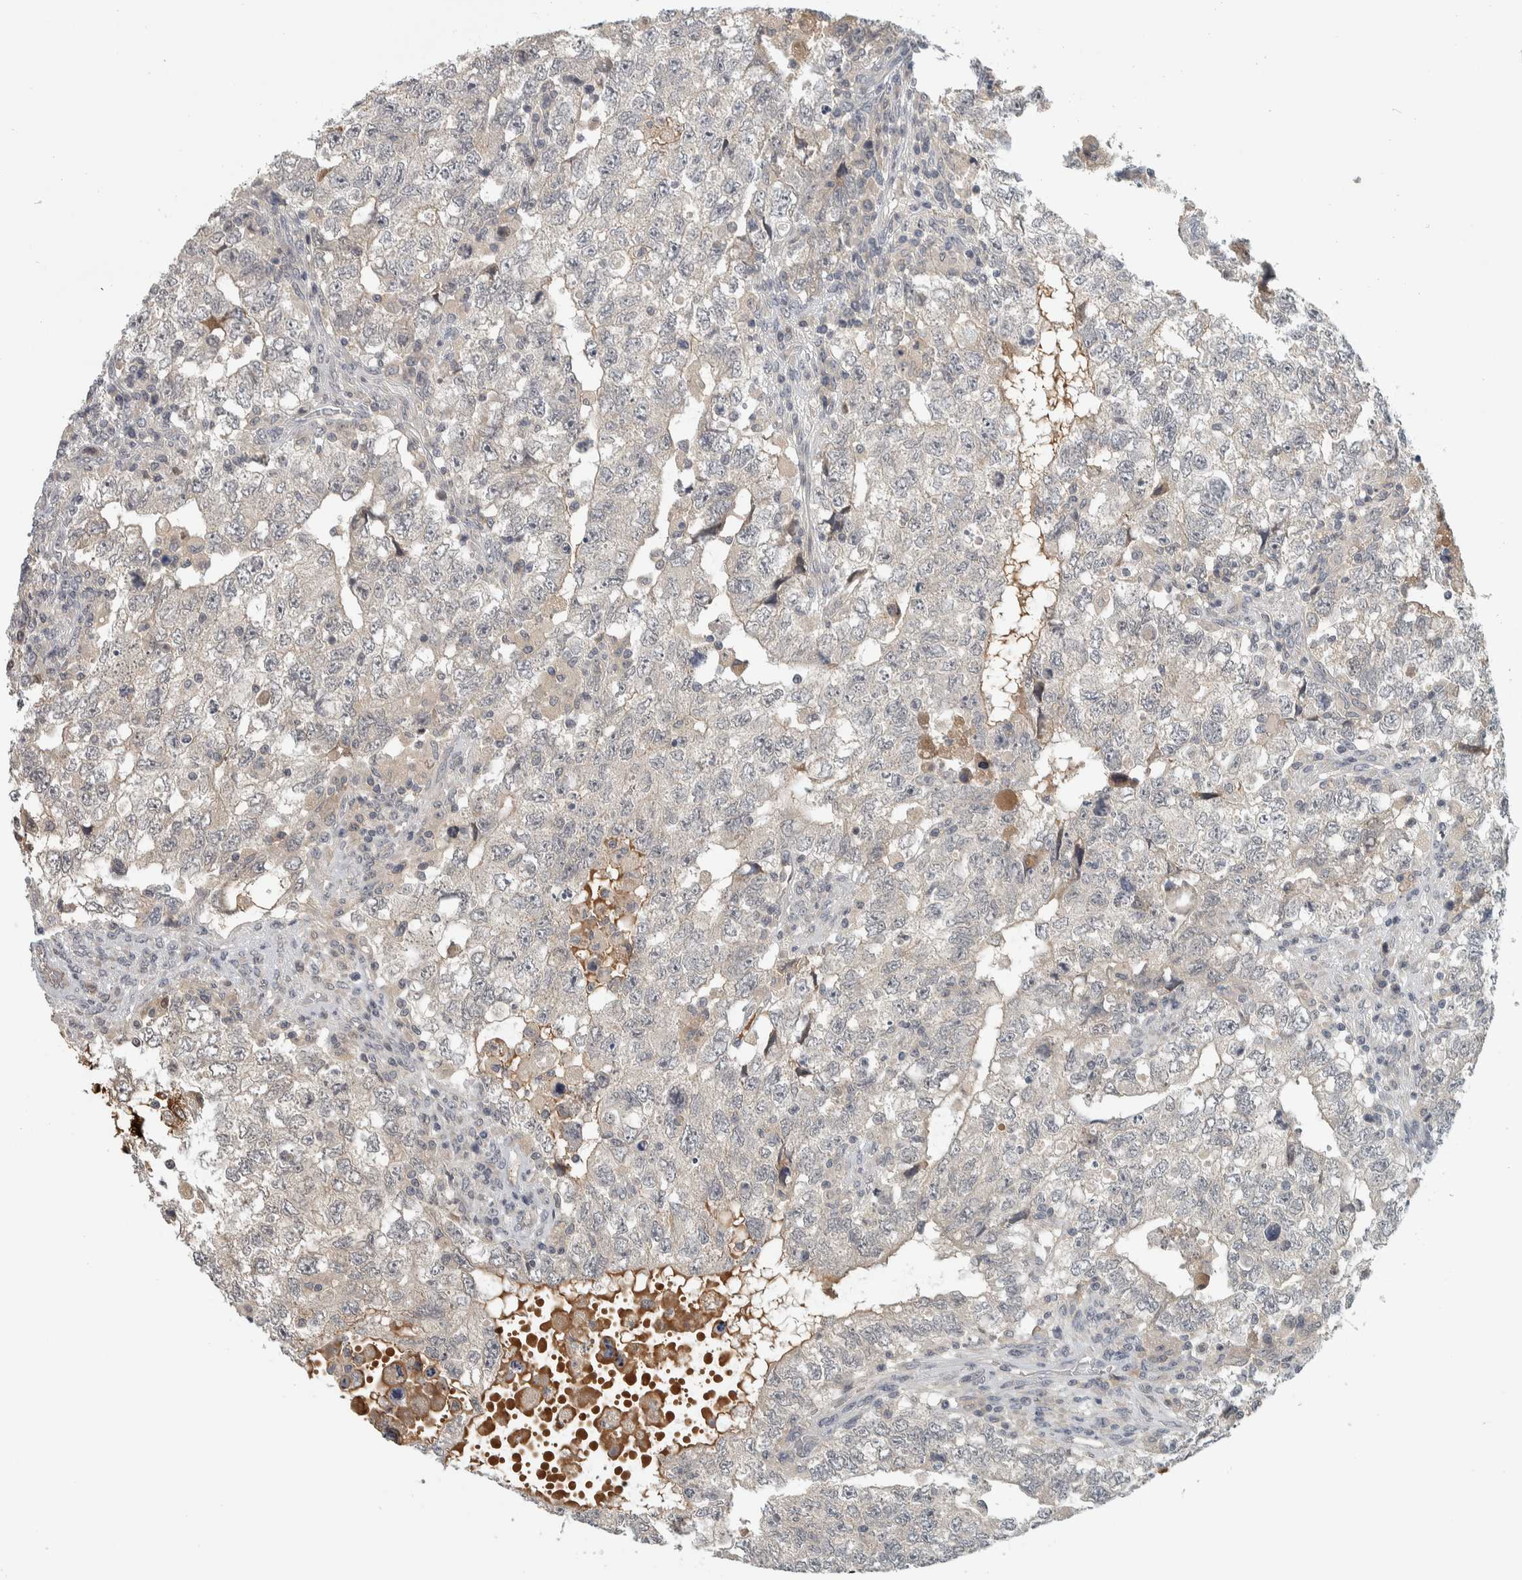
{"staining": {"intensity": "negative", "quantity": "none", "location": "none"}, "tissue": "testis cancer", "cell_type": "Tumor cells", "image_type": "cancer", "snomed": [{"axis": "morphology", "description": "Carcinoma, Embryonal, NOS"}, {"axis": "topography", "description": "Testis"}], "caption": "Tumor cells show no significant expression in testis cancer (embryonal carcinoma). Brightfield microscopy of immunohistochemistry stained with DAB (3,3'-diaminobenzidine) (brown) and hematoxylin (blue), captured at high magnification.", "gene": "AFP", "patient": {"sex": "male", "age": 36}}